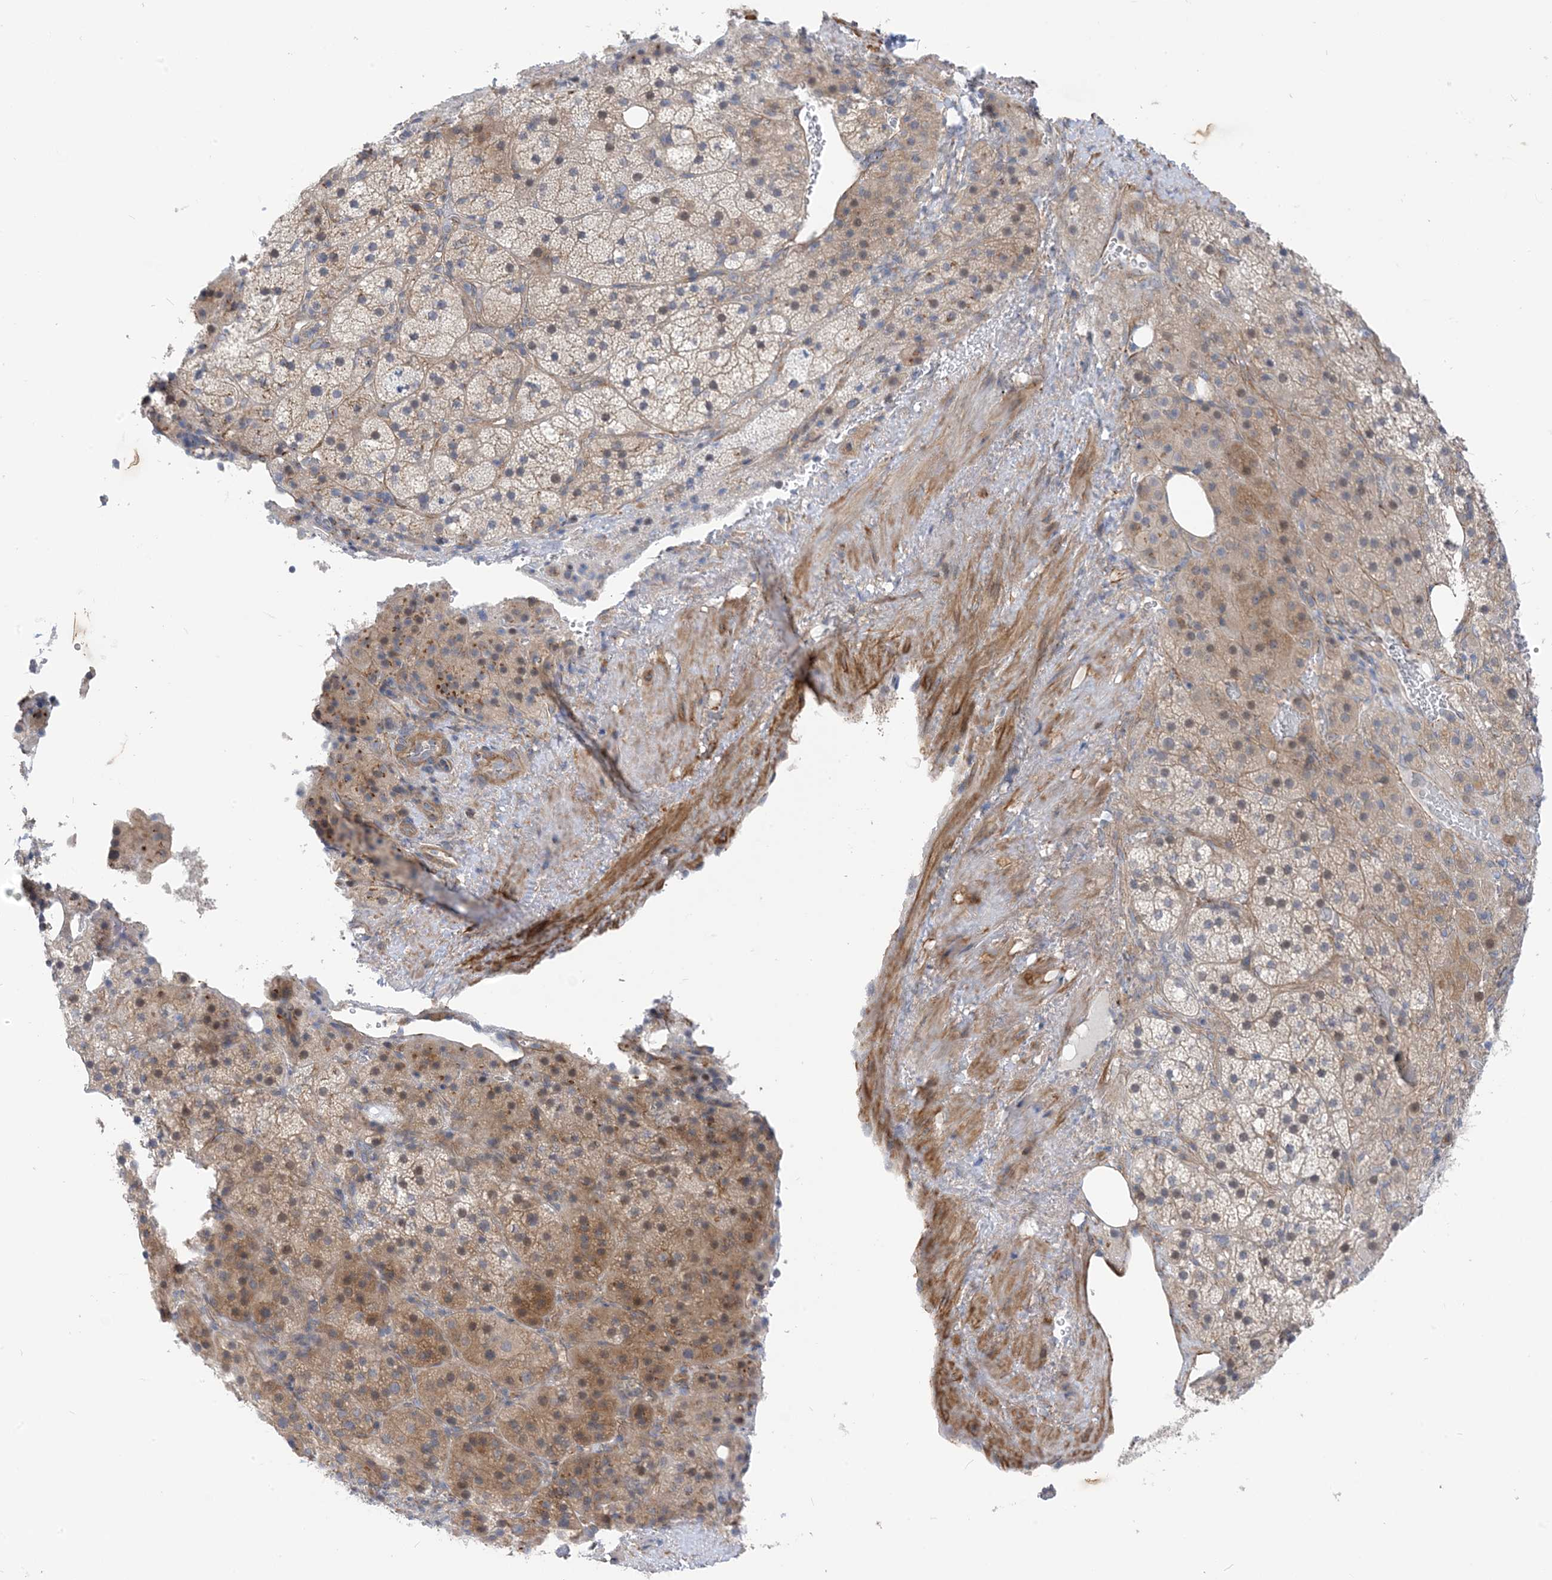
{"staining": {"intensity": "moderate", "quantity": "<25%", "location": "cytoplasmic/membranous"}, "tissue": "adrenal gland", "cell_type": "Glandular cells", "image_type": "normal", "snomed": [{"axis": "morphology", "description": "Normal tissue, NOS"}, {"axis": "topography", "description": "Adrenal gland"}], "caption": "A micrograph of adrenal gland stained for a protein demonstrates moderate cytoplasmic/membranous brown staining in glandular cells. The protein is stained brown, and the nuclei are stained in blue (DAB IHC with brightfield microscopy, high magnification).", "gene": "PLEKHA3", "patient": {"sex": "female", "age": 59}}